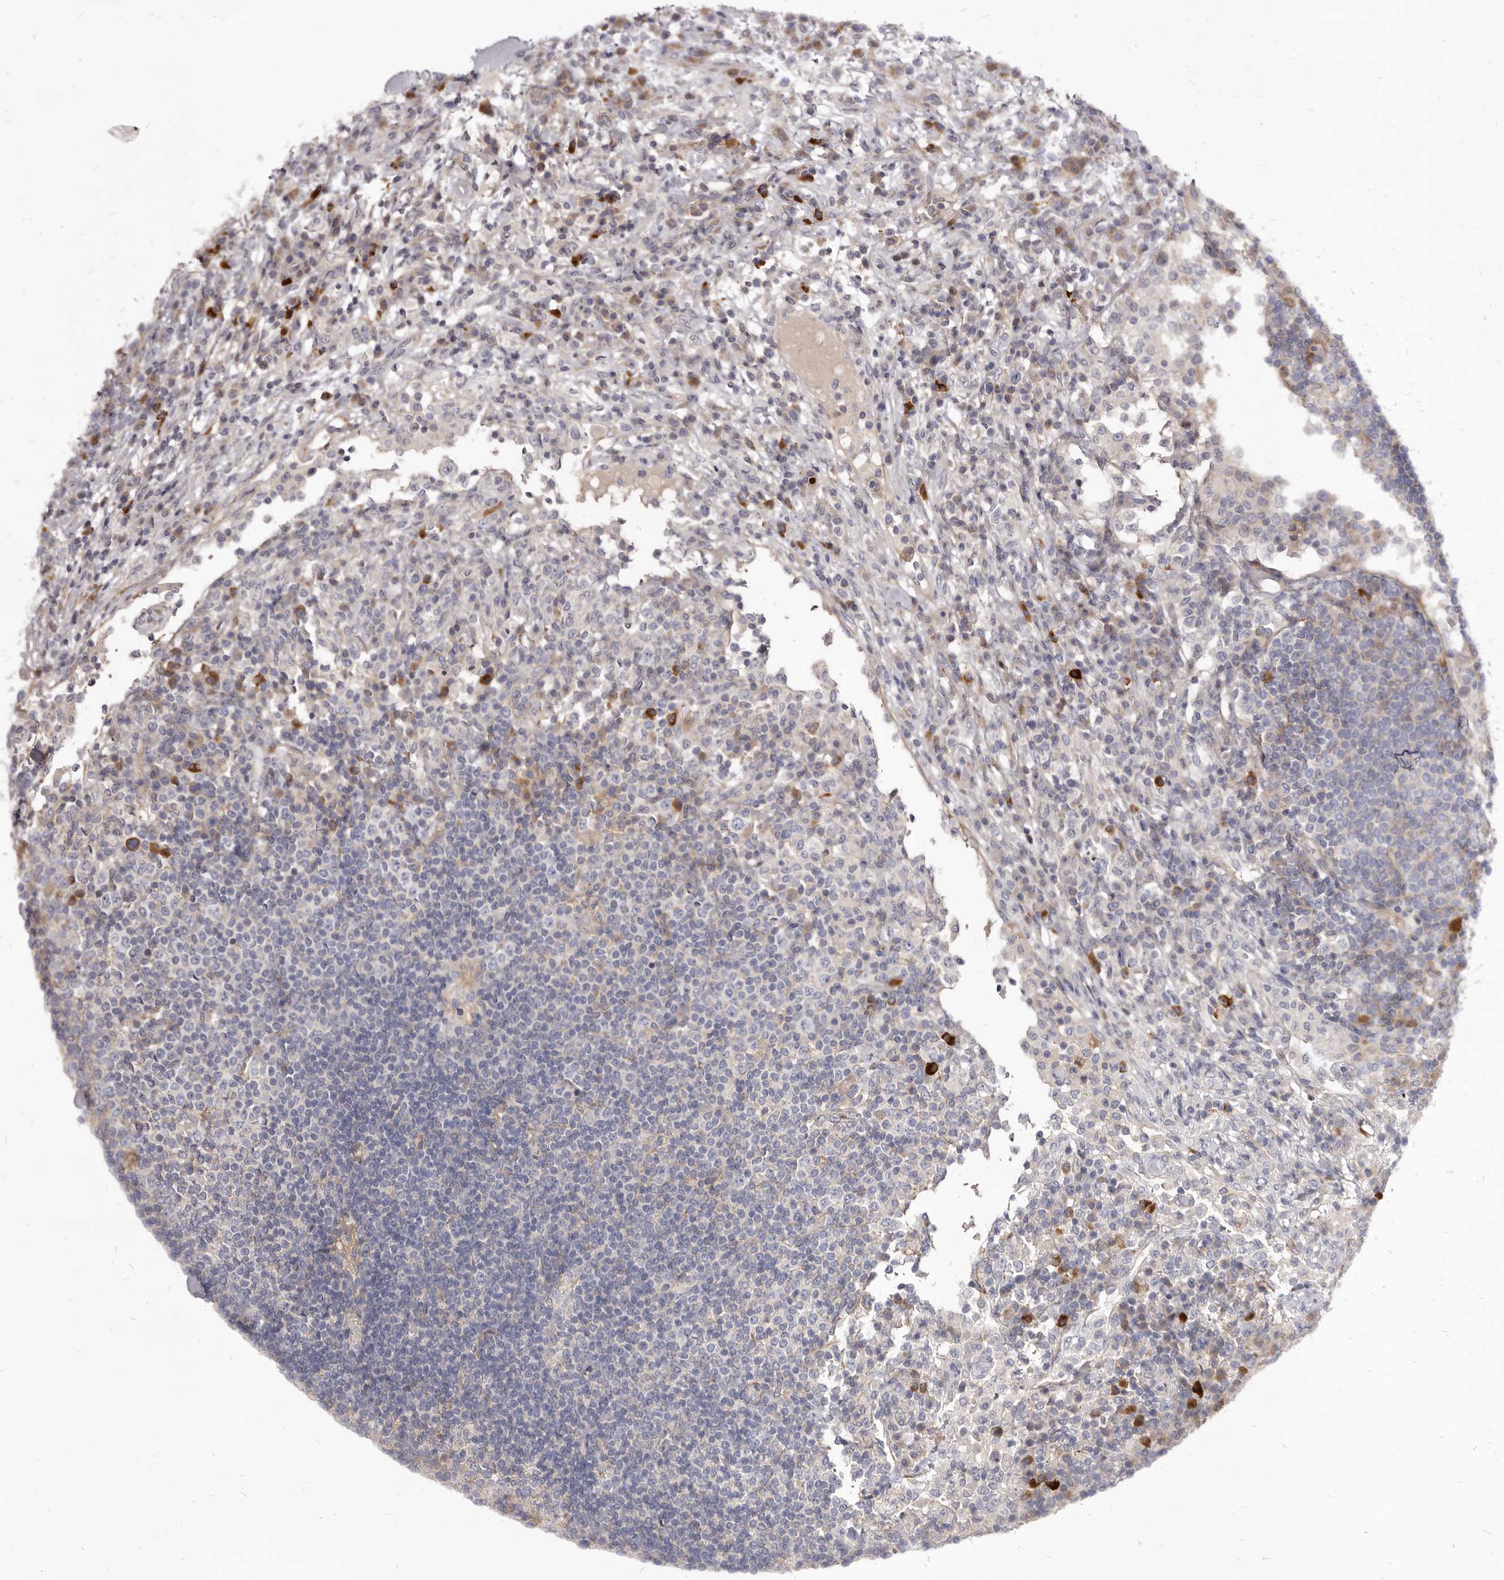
{"staining": {"intensity": "negative", "quantity": "none", "location": "none"}, "tissue": "lymph node", "cell_type": "Germinal center cells", "image_type": "normal", "snomed": [{"axis": "morphology", "description": "Normal tissue, NOS"}, {"axis": "topography", "description": "Lymph node"}], "caption": "Germinal center cells show no significant protein staining in normal lymph node. (Stains: DAB (3,3'-diaminobenzidine) IHC with hematoxylin counter stain, Microscopy: brightfield microscopy at high magnification).", "gene": "FAS", "patient": {"sex": "female", "age": 53}}